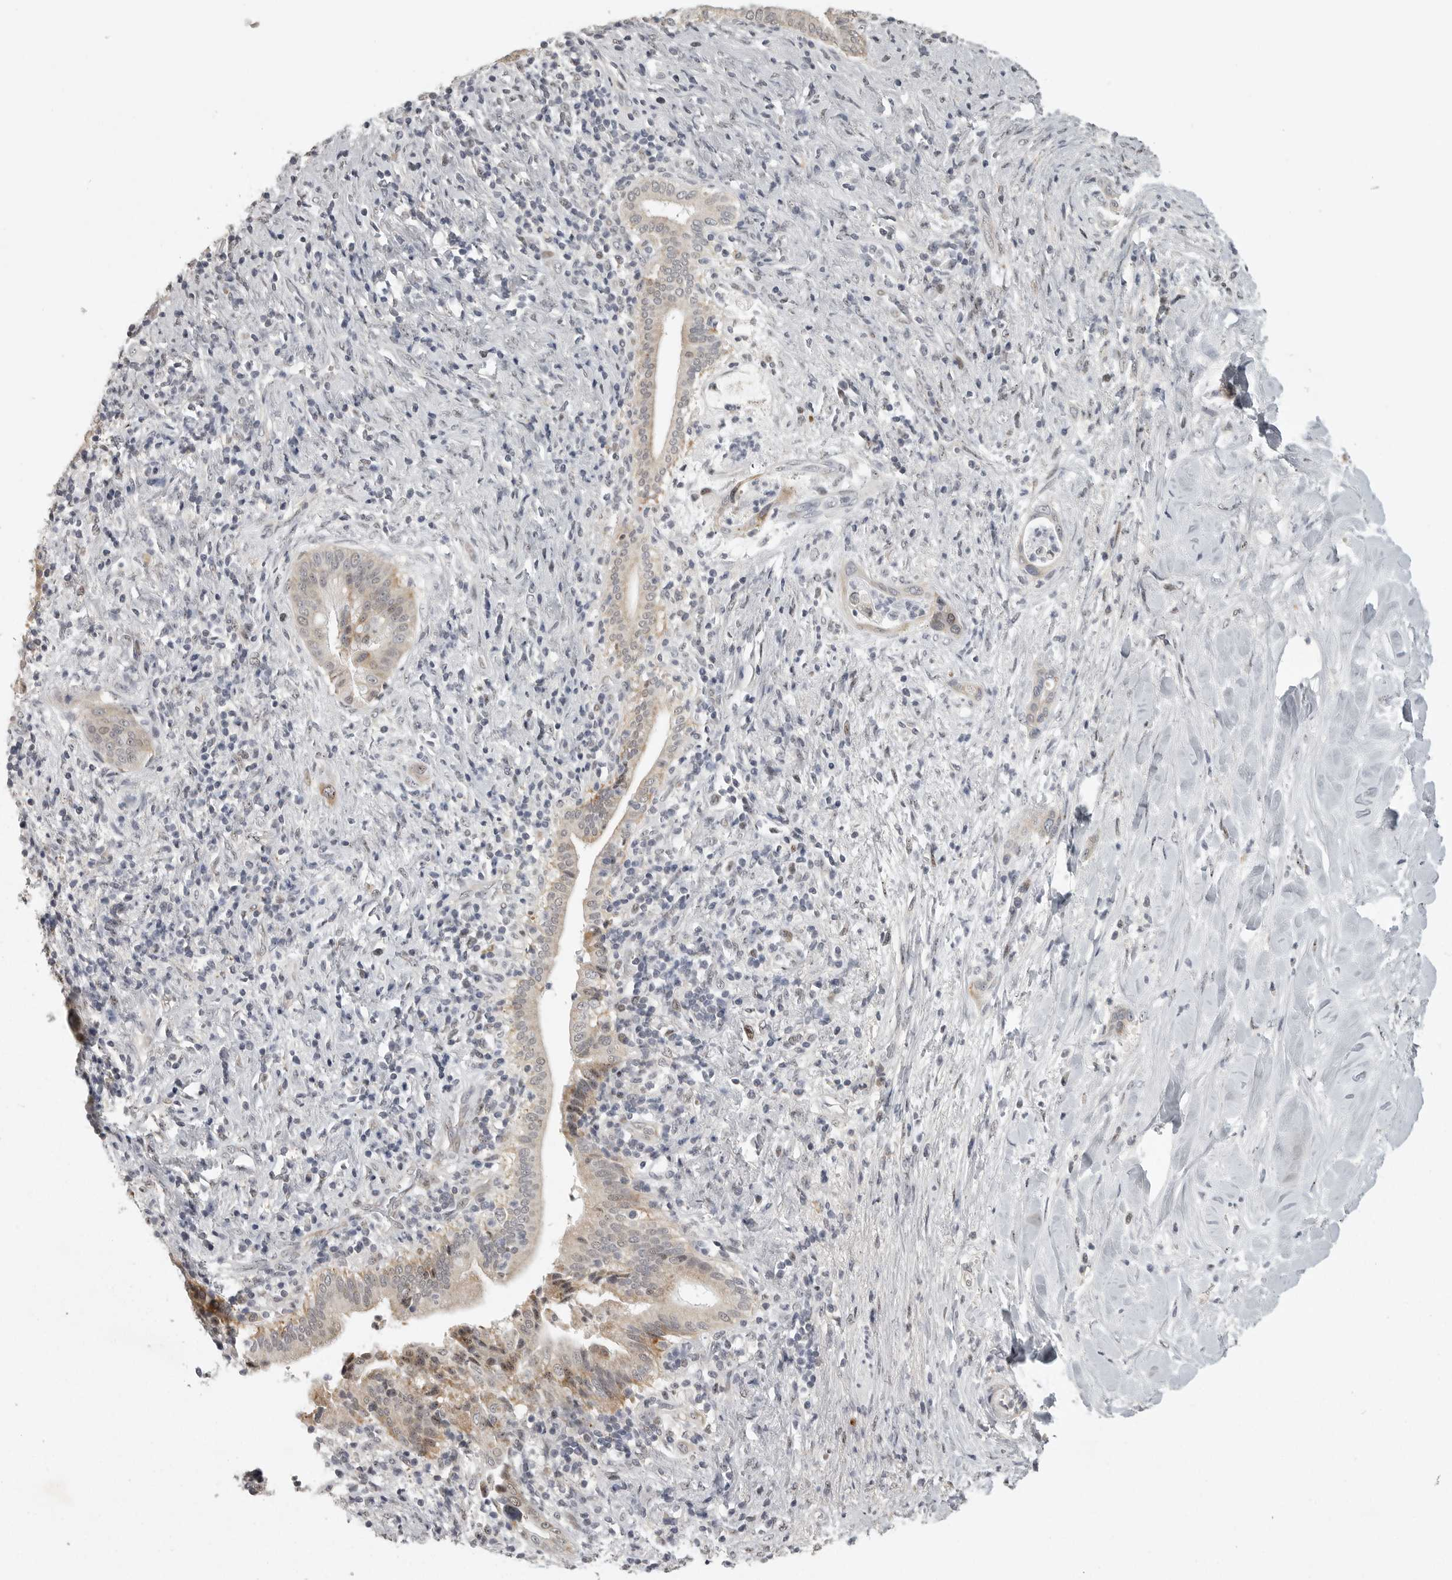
{"staining": {"intensity": "weak", "quantity": "<25%", "location": "cytoplasmic/membranous,nuclear"}, "tissue": "liver cancer", "cell_type": "Tumor cells", "image_type": "cancer", "snomed": [{"axis": "morphology", "description": "Cholangiocarcinoma"}, {"axis": "topography", "description": "Liver"}], "caption": "Micrograph shows no significant protein expression in tumor cells of liver cholangiocarcinoma. (DAB (3,3'-diaminobenzidine) immunohistochemistry, high magnification).", "gene": "POLE2", "patient": {"sex": "female", "age": 54}}